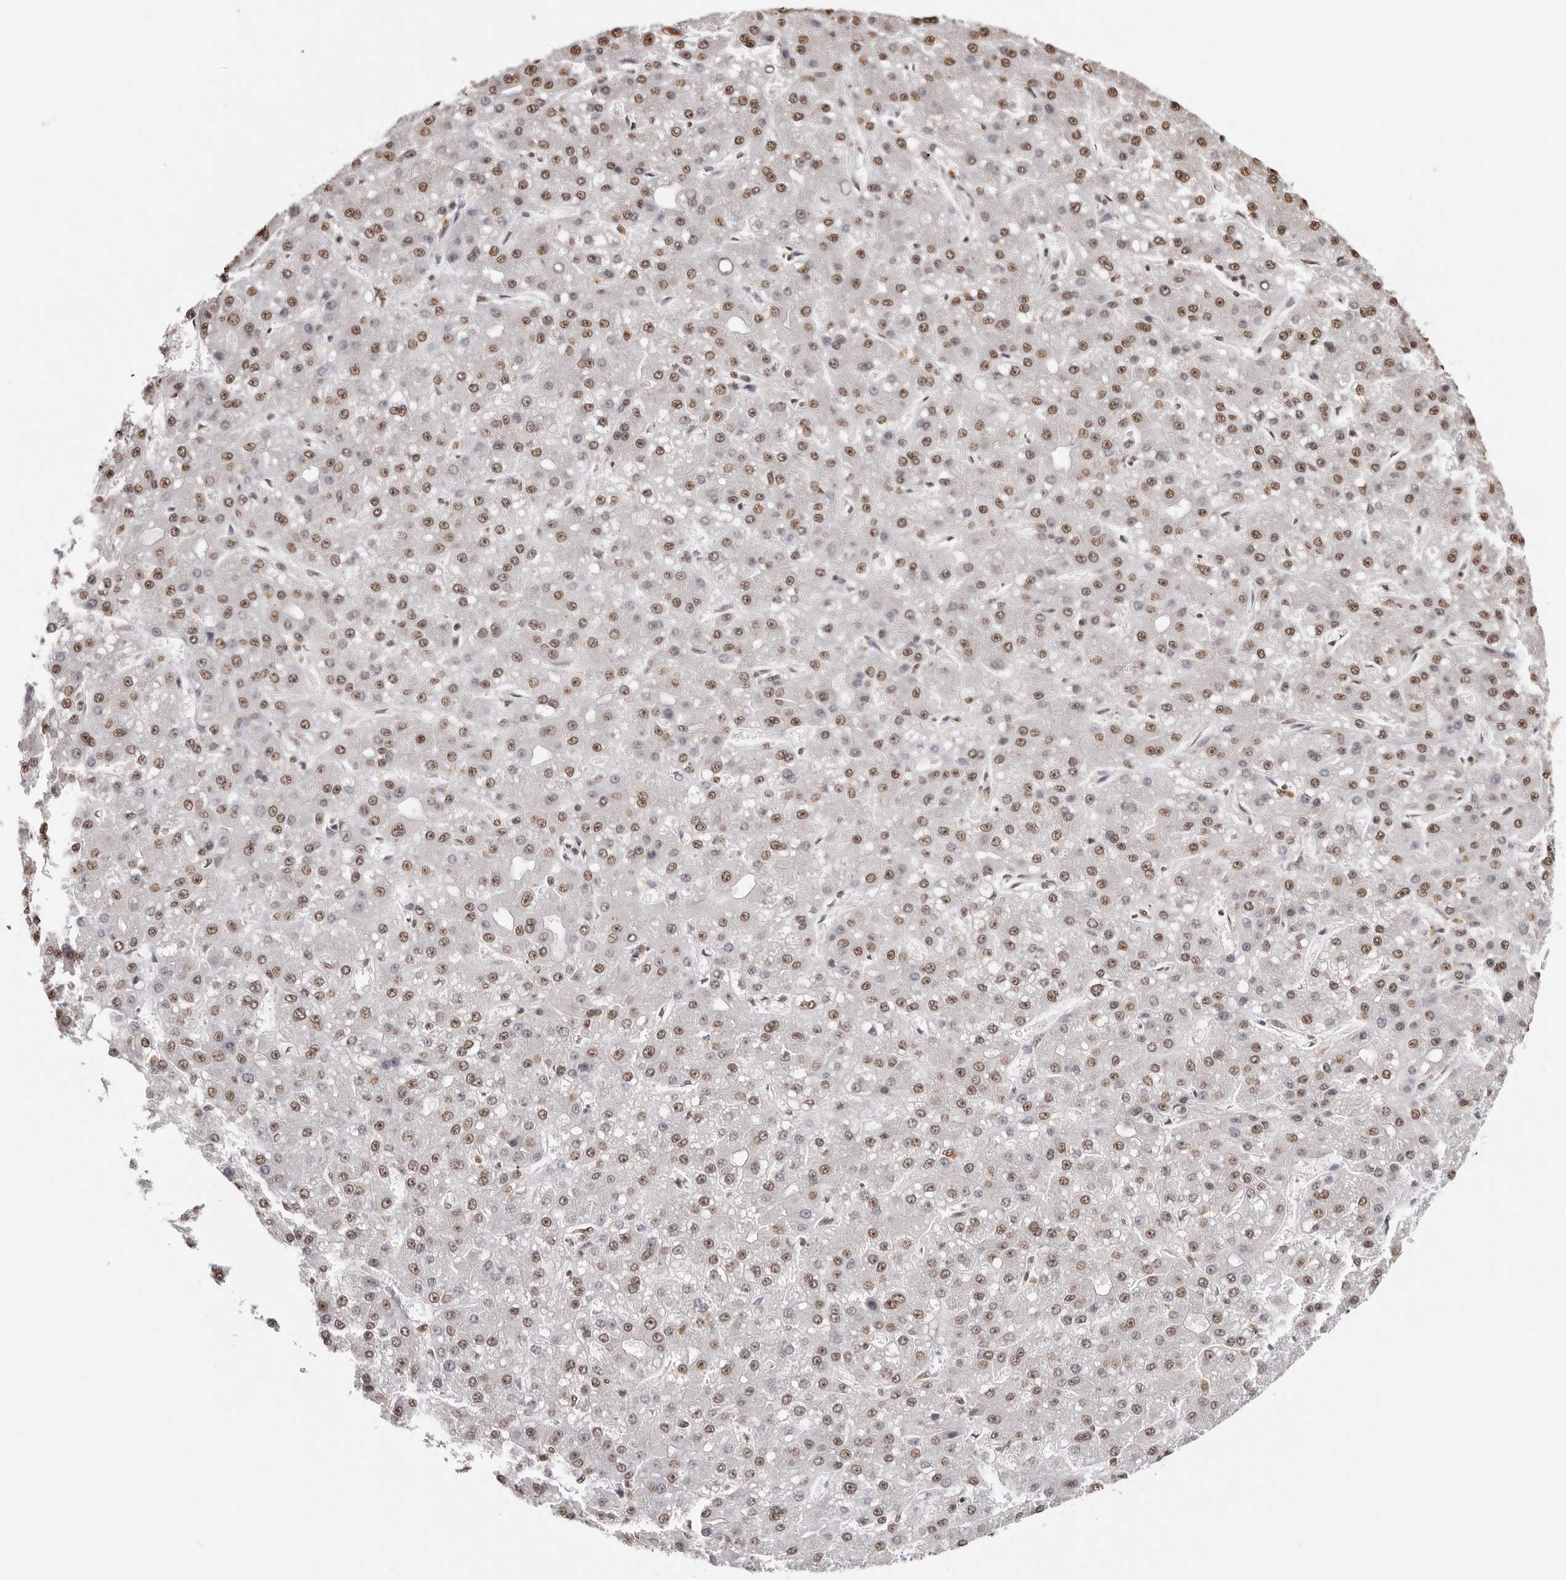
{"staining": {"intensity": "moderate", "quantity": ">75%", "location": "nuclear"}, "tissue": "liver cancer", "cell_type": "Tumor cells", "image_type": "cancer", "snomed": [{"axis": "morphology", "description": "Carcinoma, Hepatocellular, NOS"}, {"axis": "topography", "description": "Liver"}], "caption": "IHC (DAB) staining of human liver cancer (hepatocellular carcinoma) demonstrates moderate nuclear protein staining in about >75% of tumor cells.", "gene": "OLIG3", "patient": {"sex": "male", "age": 67}}